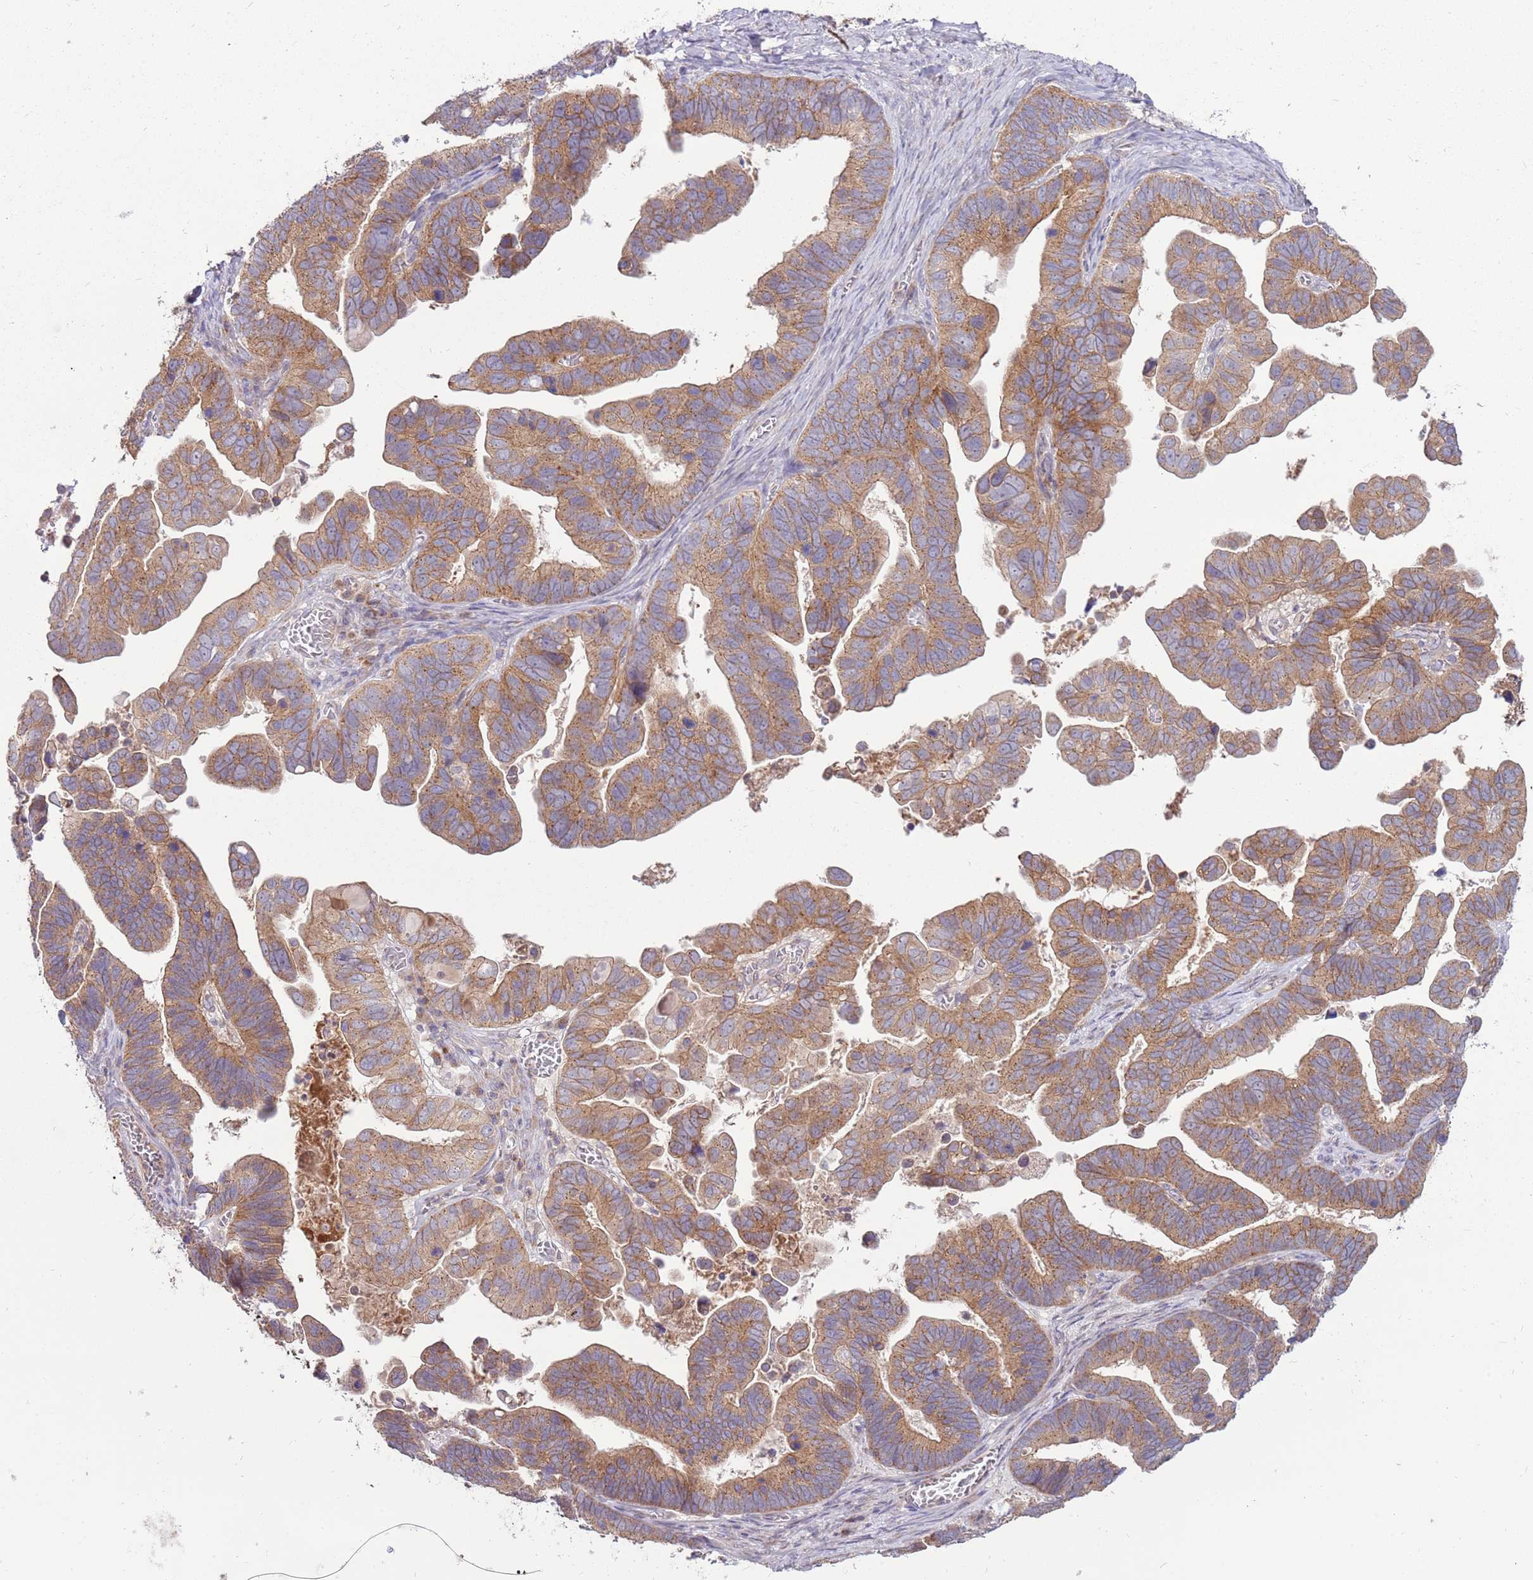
{"staining": {"intensity": "moderate", "quantity": ">75%", "location": "cytoplasmic/membranous"}, "tissue": "ovarian cancer", "cell_type": "Tumor cells", "image_type": "cancer", "snomed": [{"axis": "morphology", "description": "Cystadenocarcinoma, serous, NOS"}, {"axis": "topography", "description": "Ovary"}], "caption": "A photomicrograph showing moderate cytoplasmic/membranous positivity in approximately >75% of tumor cells in serous cystadenocarcinoma (ovarian), as visualized by brown immunohistochemical staining.", "gene": "SPATA31D1", "patient": {"sex": "female", "age": 56}}